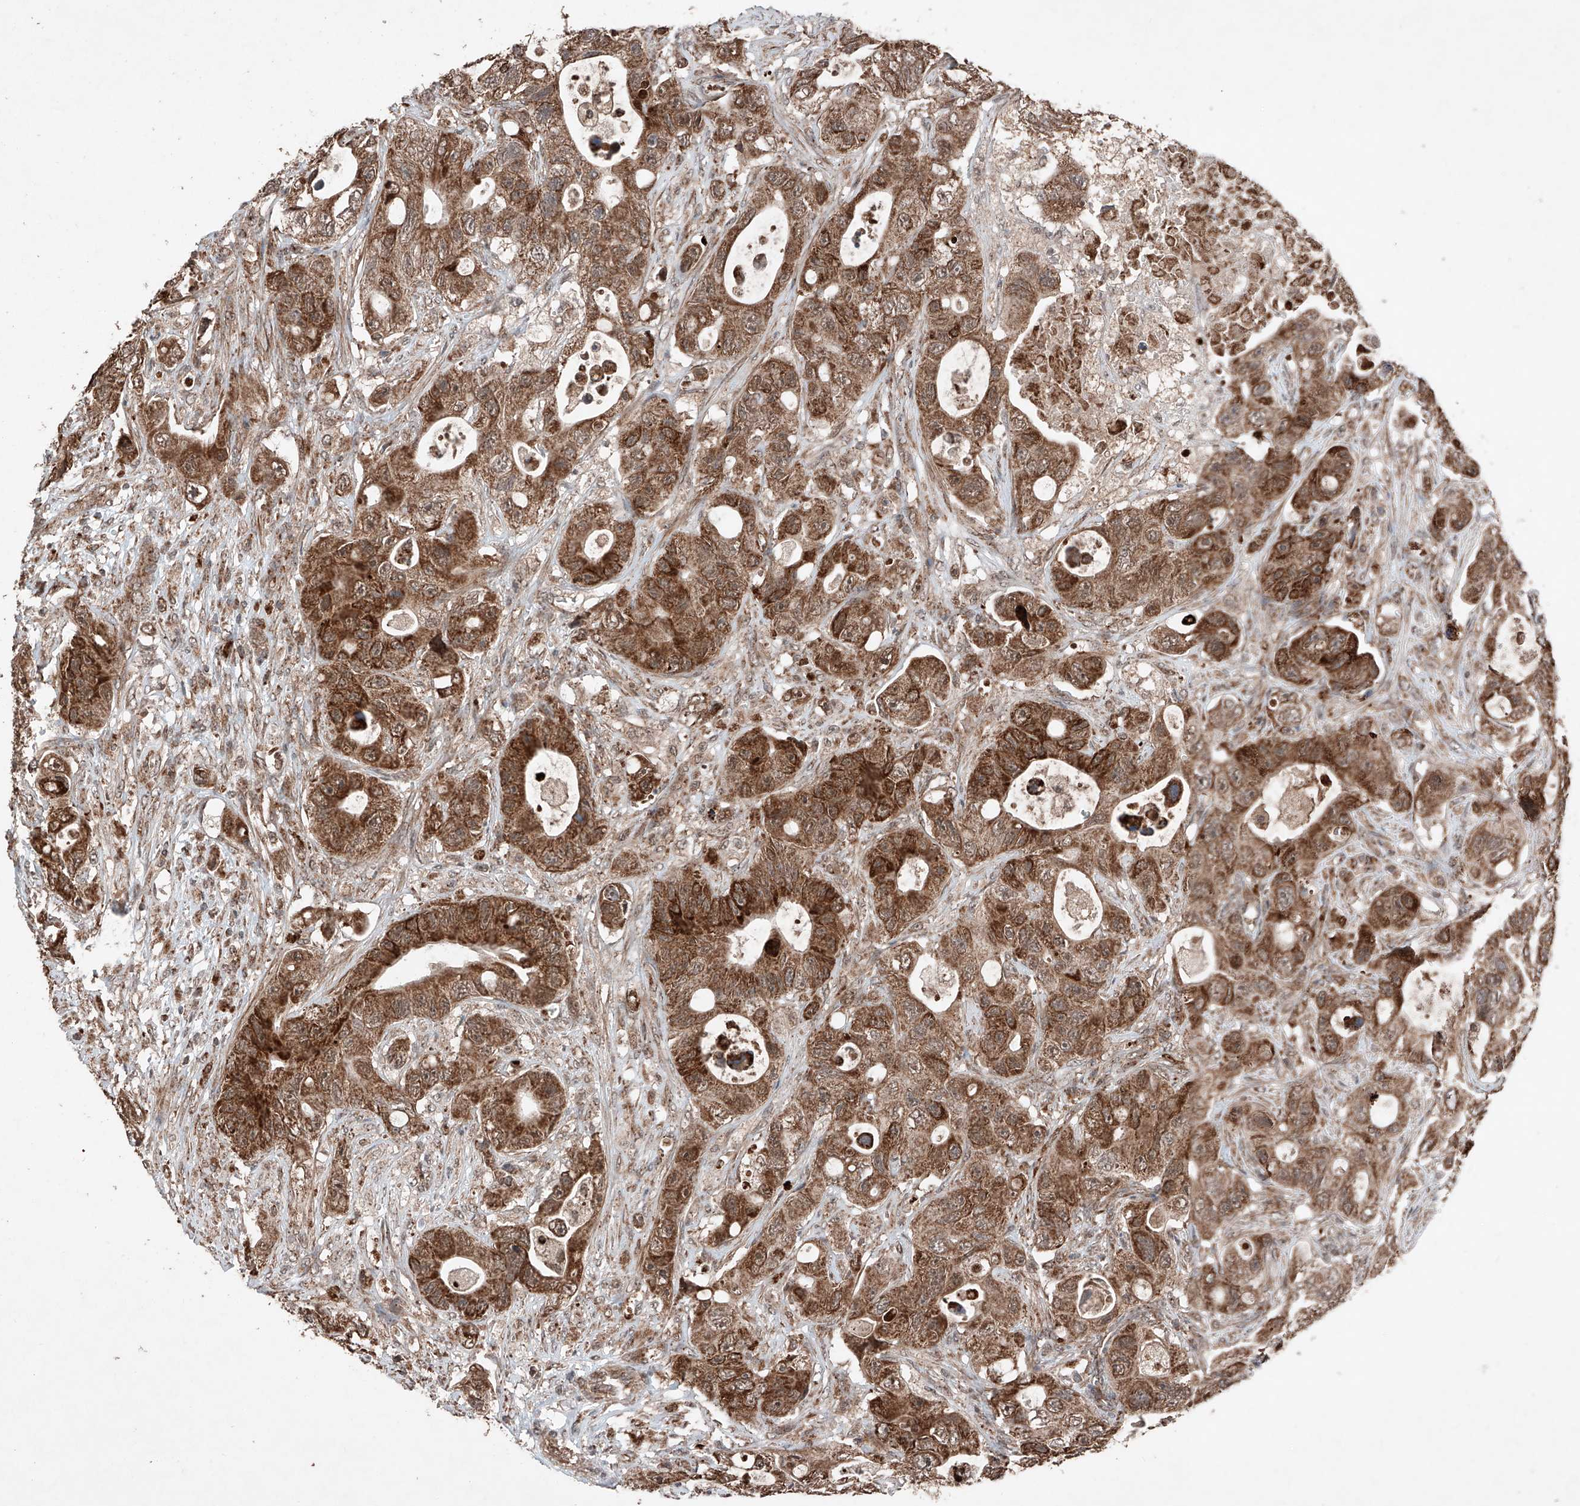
{"staining": {"intensity": "moderate", "quantity": ">75%", "location": "cytoplasmic/membranous"}, "tissue": "colorectal cancer", "cell_type": "Tumor cells", "image_type": "cancer", "snomed": [{"axis": "morphology", "description": "Adenocarcinoma, NOS"}, {"axis": "topography", "description": "Colon"}], "caption": "Human colorectal adenocarcinoma stained with a brown dye displays moderate cytoplasmic/membranous positive expression in about >75% of tumor cells.", "gene": "ZSCAN29", "patient": {"sex": "female", "age": 46}}